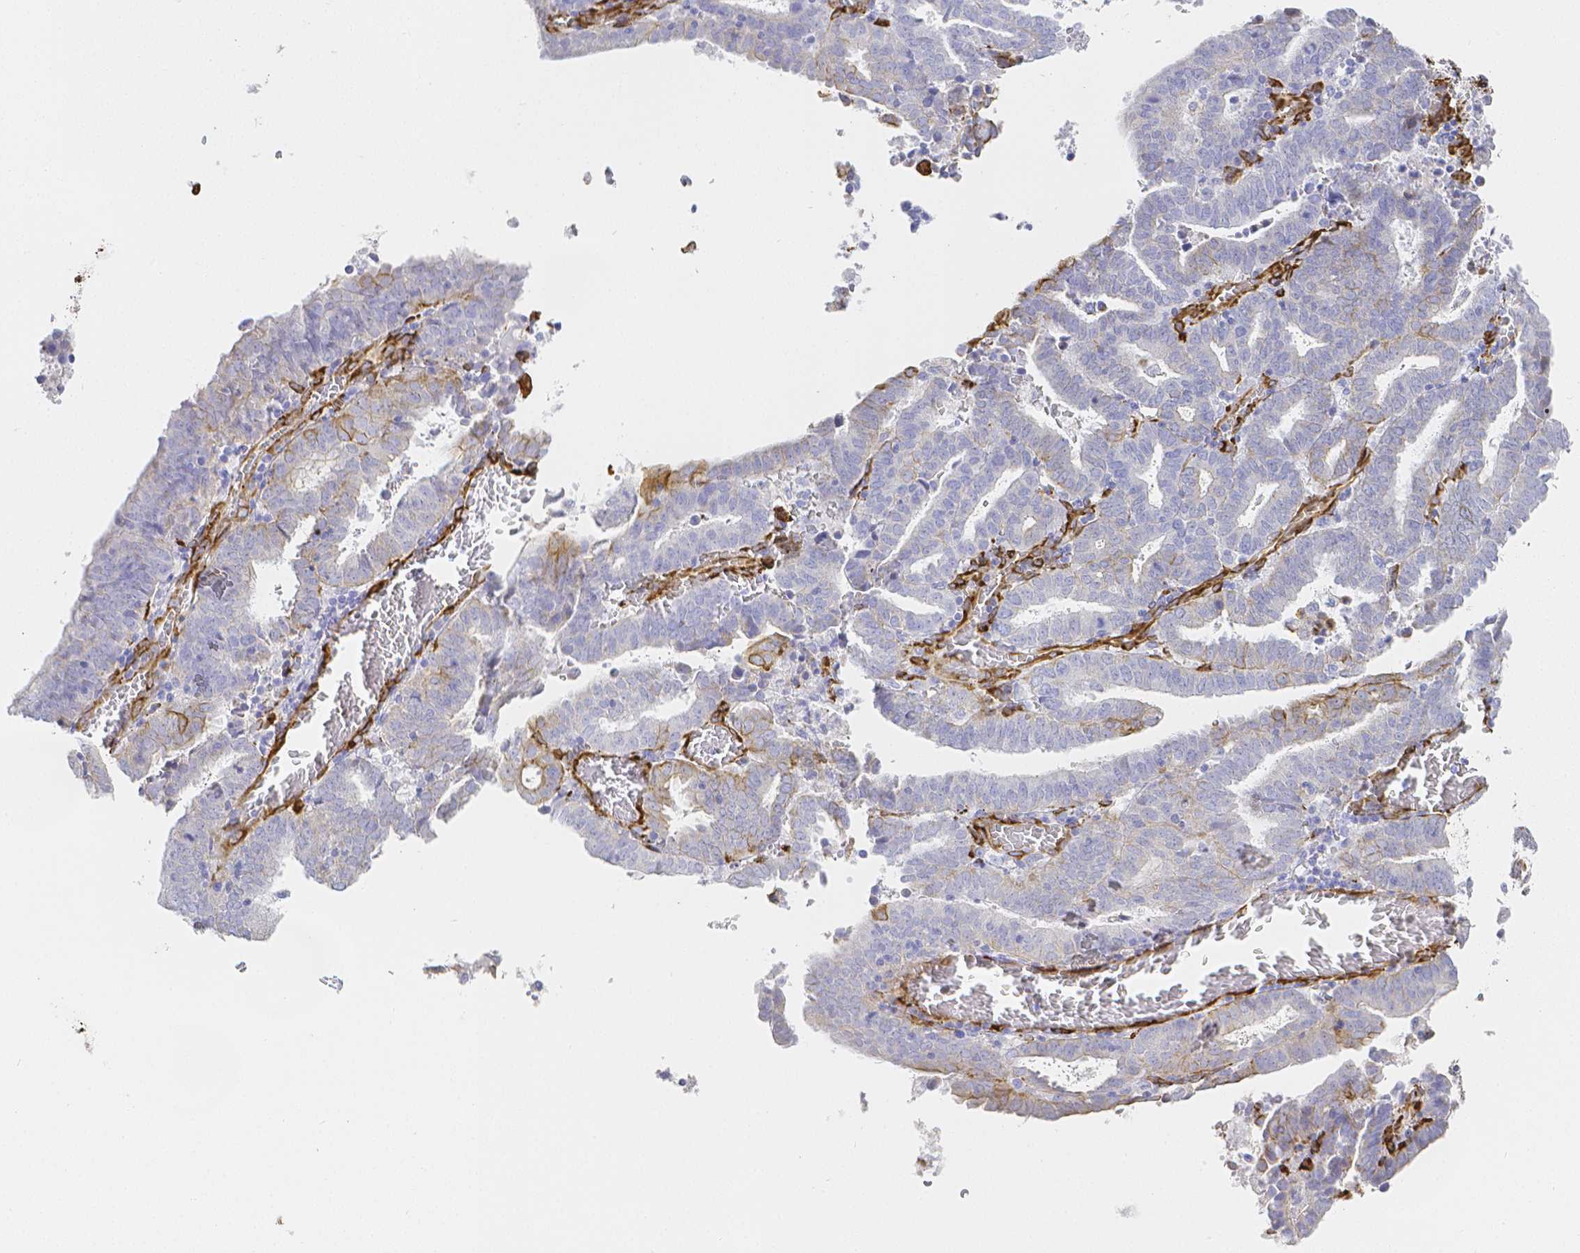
{"staining": {"intensity": "weak", "quantity": "<25%", "location": "cytoplasmic/membranous"}, "tissue": "endometrial cancer", "cell_type": "Tumor cells", "image_type": "cancer", "snomed": [{"axis": "morphology", "description": "Adenocarcinoma, NOS"}, {"axis": "topography", "description": "Uterus"}], "caption": "Micrograph shows no protein staining in tumor cells of endometrial cancer (adenocarcinoma) tissue. (DAB (3,3'-diaminobenzidine) IHC, high magnification).", "gene": "SMURF1", "patient": {"sex": "female", "age": 83}}